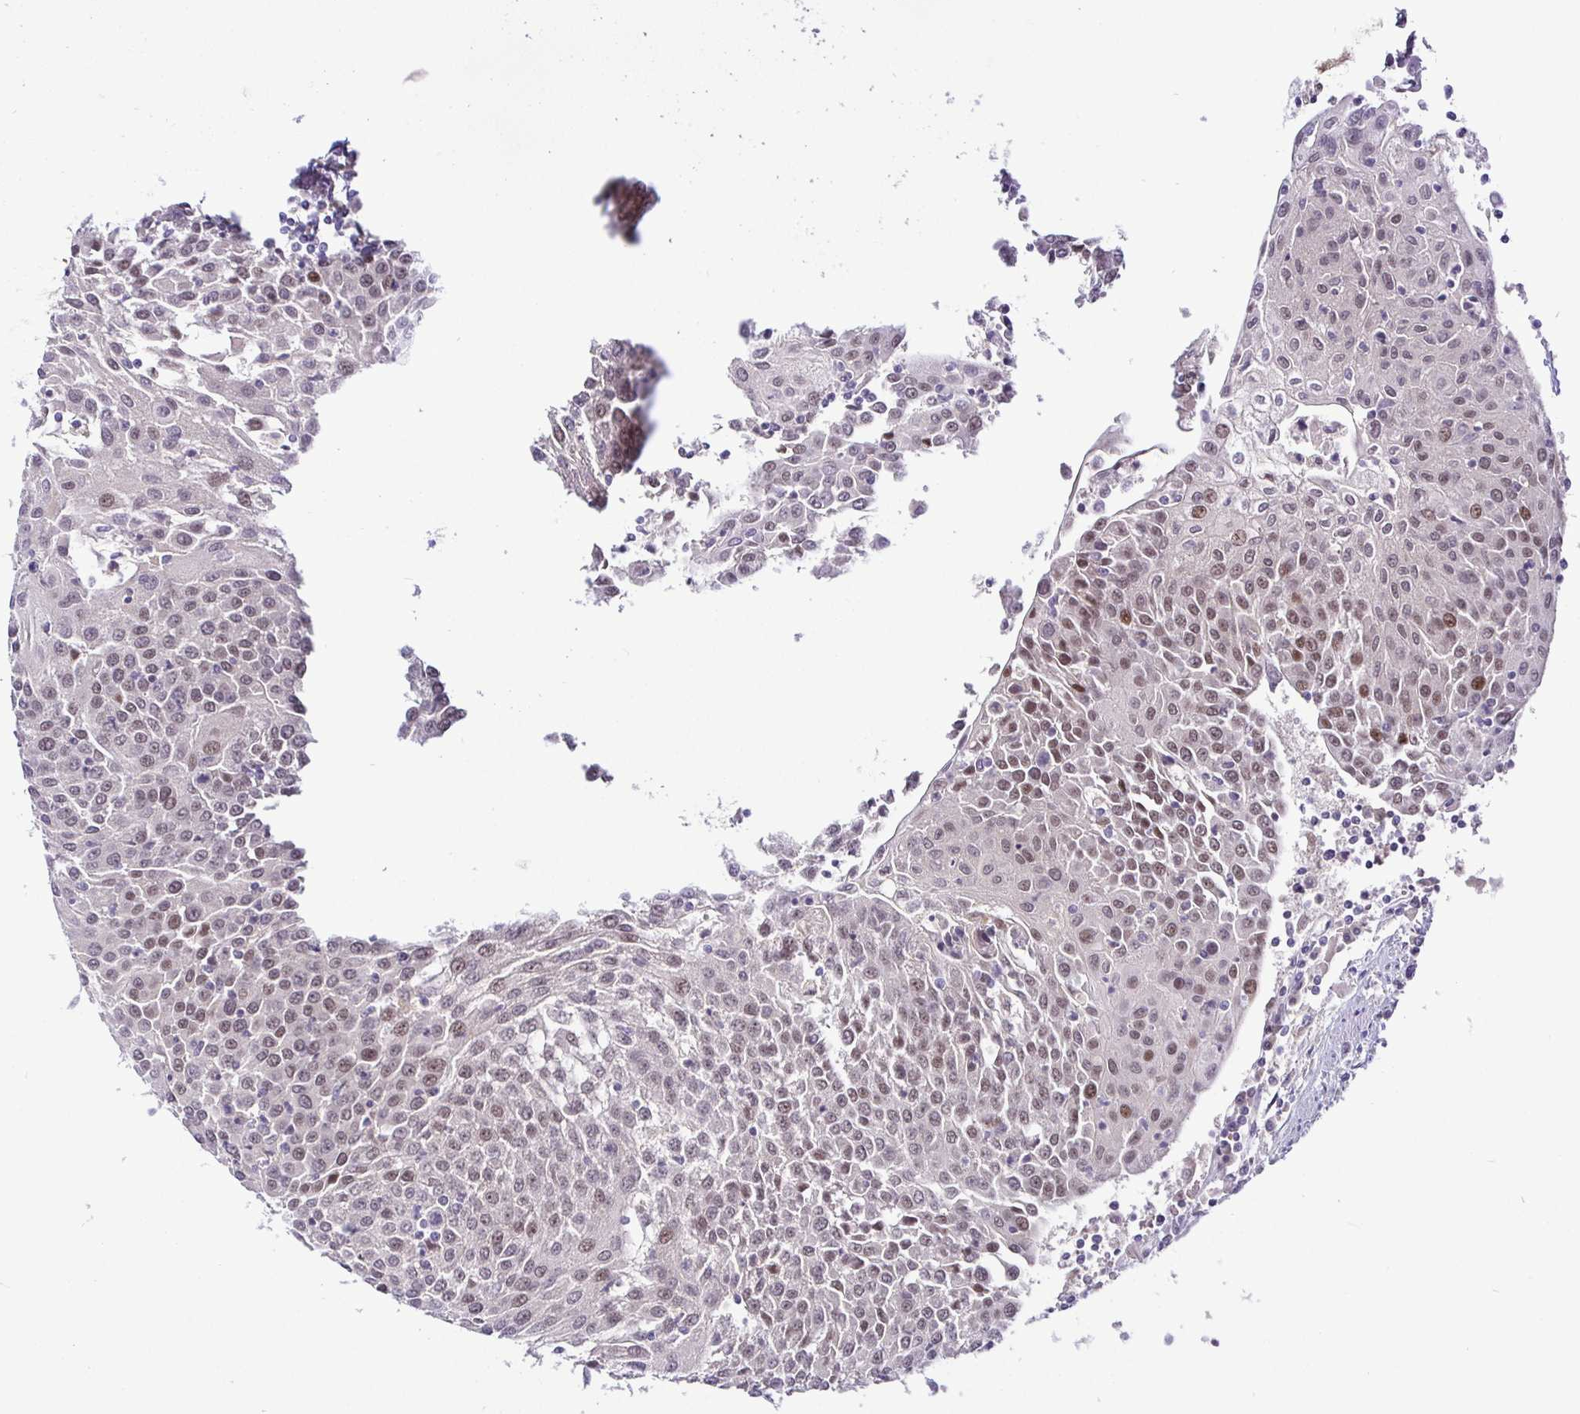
{"staining": {"intensity": "moderate", "quantity": ">75%", "location": "nuclear"}, "tissue": "urothelial cancer", "cell_type": "Tumor cells", "image_type": "cancer", "snomed": [{"axis": "morphology", "description": "Urothelial carcinoma, High grade"}, {"axis": "topography", "description": "Urinary bladder"}], "caption": "High-grade urothelial carcinoma stained with DAB immunohistochemistry (IHC) demonstrates medium levels of moderate nuclear expression in approximately >75% of tumor cells. The protein of interest is stained brown, and the nuclei are stained in blue (DAB (3,3'-diaminobenzidine) IHC with brightfield microscopy, high magnification).", "gene": "NUP188", "patient": {"sex": "female", "age": 85}}